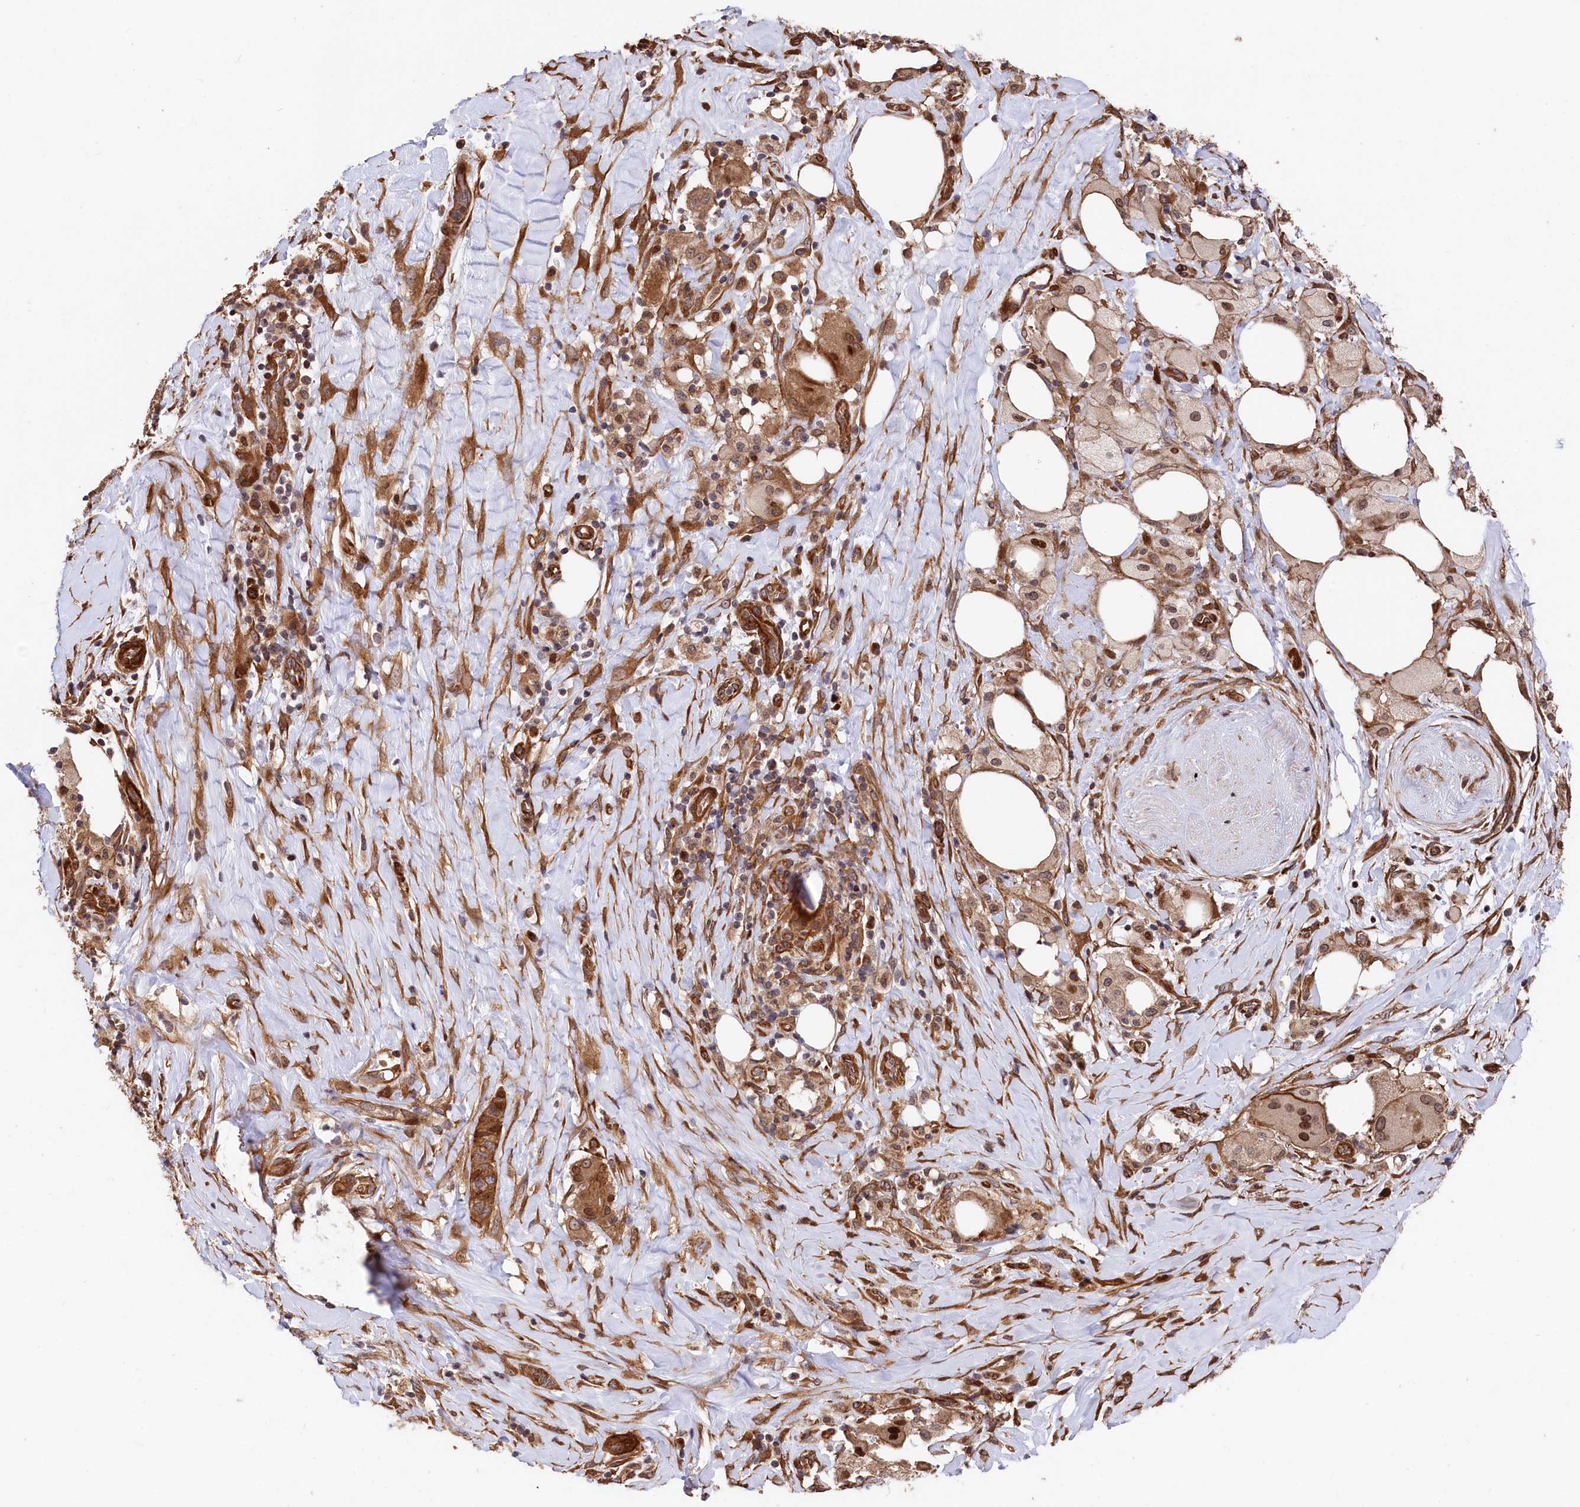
{"staining": {"intensity": "strong", "quantity": ">75%", "location": "cytoplasmic/membranous"}, "tissue": "pancreatic cancer", "cell_type": "Tumor cells", "image_type": "cancer", "snomed": [{"axis": "morphology", "description": "Adenocarcinoma, NOS"}, {"axis": "topography", "description": "Pancreas"}], "caption": "Adenocarcinoma (pancreatic) stained with DAB (3,3'-diaminobenzidine) immunohistochemistry reveals high levels of strong cytoplasmic/membranous expression in about >75% of tumor cells.", "gene": "TNKS1BP1", "patient": {"sex": "male", "age": 58}}